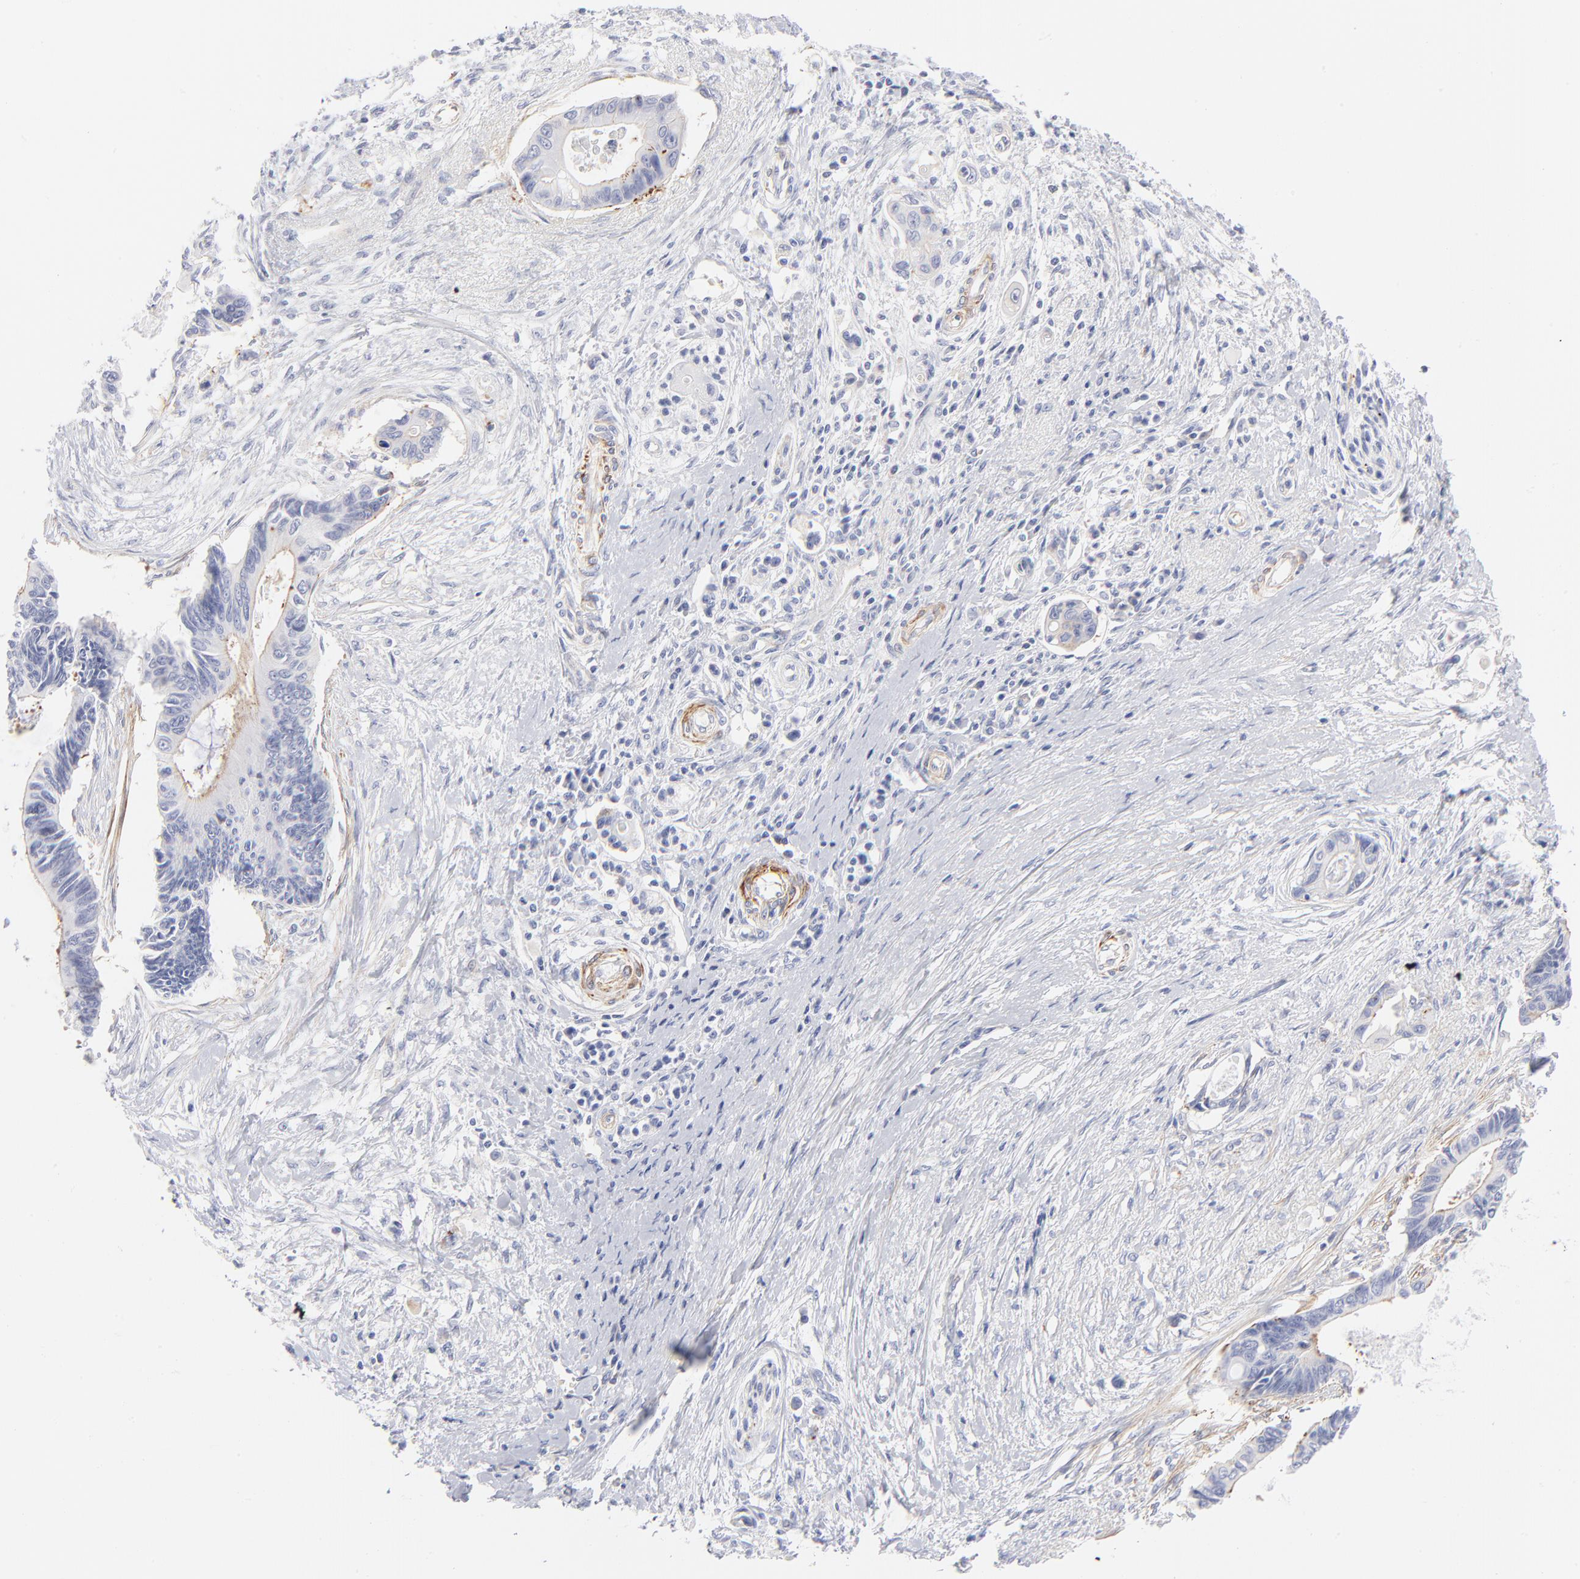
{"staining": {"intensity": "weak", "quantity": "25%-75%", "location": "cytoplasmic/membranous"}, "tissue": "pancreatic cancer", "cell_type": "Tumor cells", "image_type": "cancer", "snomed": [{"axis": "morphology", "description": "Adenocarcinoma, NOS"}, {"axis": "topography", "description": "Pancreas"}], "caption": "DAB (3,3'-diaminobenzidine) immunohistochemical staining of adenocarcinoma (pancreatic) demonstrates weak cytoplasmic/membranous protein positivity in approximately 25%-75% of tumor cells.", "gene": "ACTA2", "patient": {"sex": "female", "age": 70}}